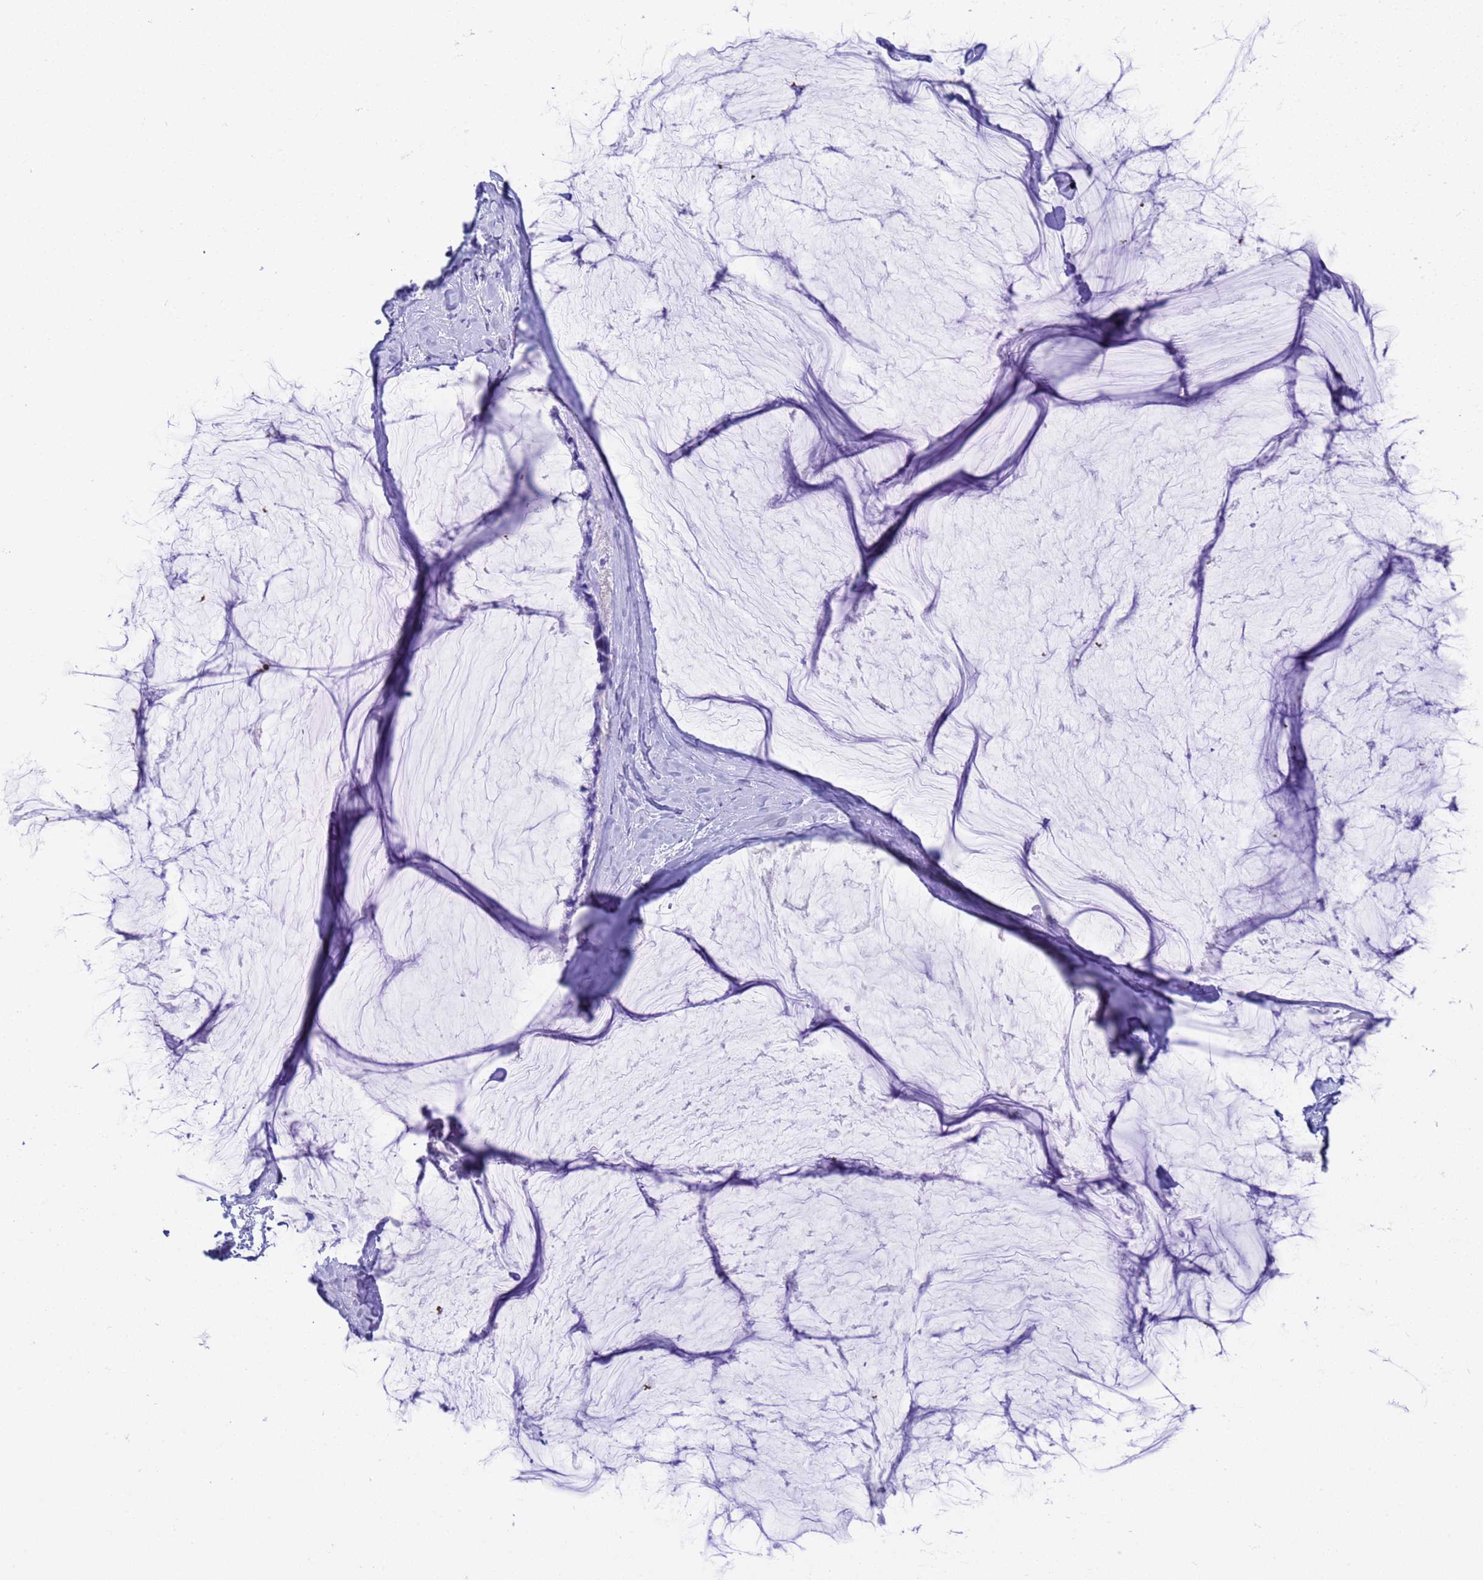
{"staining": {"intensity": "negative", "quantity": "none", "location": "none"}, "tissue": "ovarian cancer", "cell_type": "Tumor cells", "image_type": "cancer", "snomed": [{"axis": "morphology", "description": "Cystadenocarcinoma, mucinous, NOS"}, {"axis": "topography", "description": "Ovary"}], "caption": "Ovarian mucinous cystadenocarcinoma was stained to show a protein in brown. There is no significant positivity in tumor cells.", "gene": "CKM", "patient": {"sex": "female", "age": 39}}